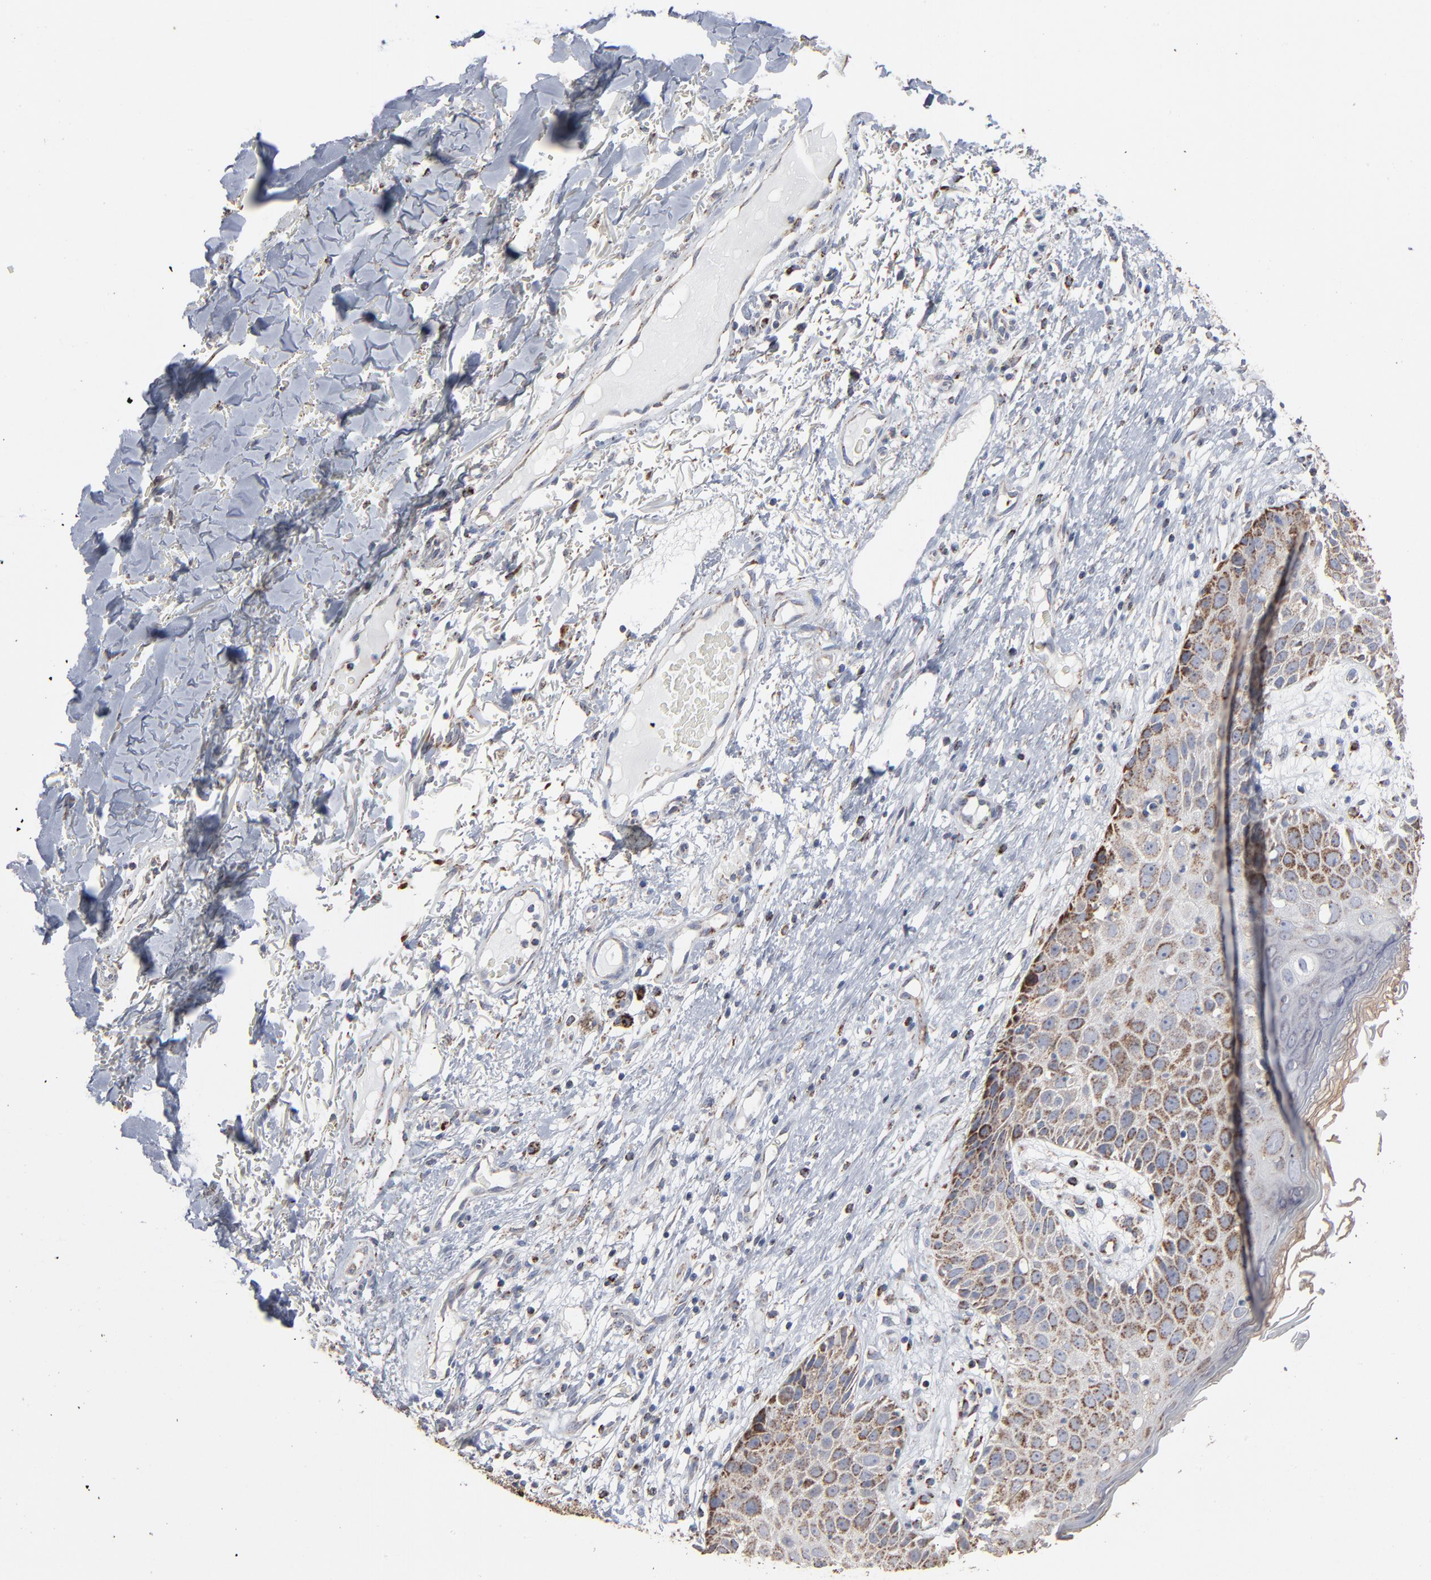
{"staining": {"intensity": "strong", "quantity": "25%-75%", "location": "cytoplasmic/membranous"}, "tissue": "skin cancer", "cell_type": "Tumor cells", "image_type": "cancer", "snomed": [{"axis": "morphology", "description": "Squamous cell carcinoma, NOS"}, {"axis": "topography", "description": "Skin"}], "caption": "Immunohistochemistry image of human squamous cell carcinoma (skin) stained for a protein (brown), which displays high levels of strong cytoplasmic/membranous staining in about 25%-75% of tumor cells.", "gene": "UQCRC1", "patient": {"sex": "male", "age": 87}}